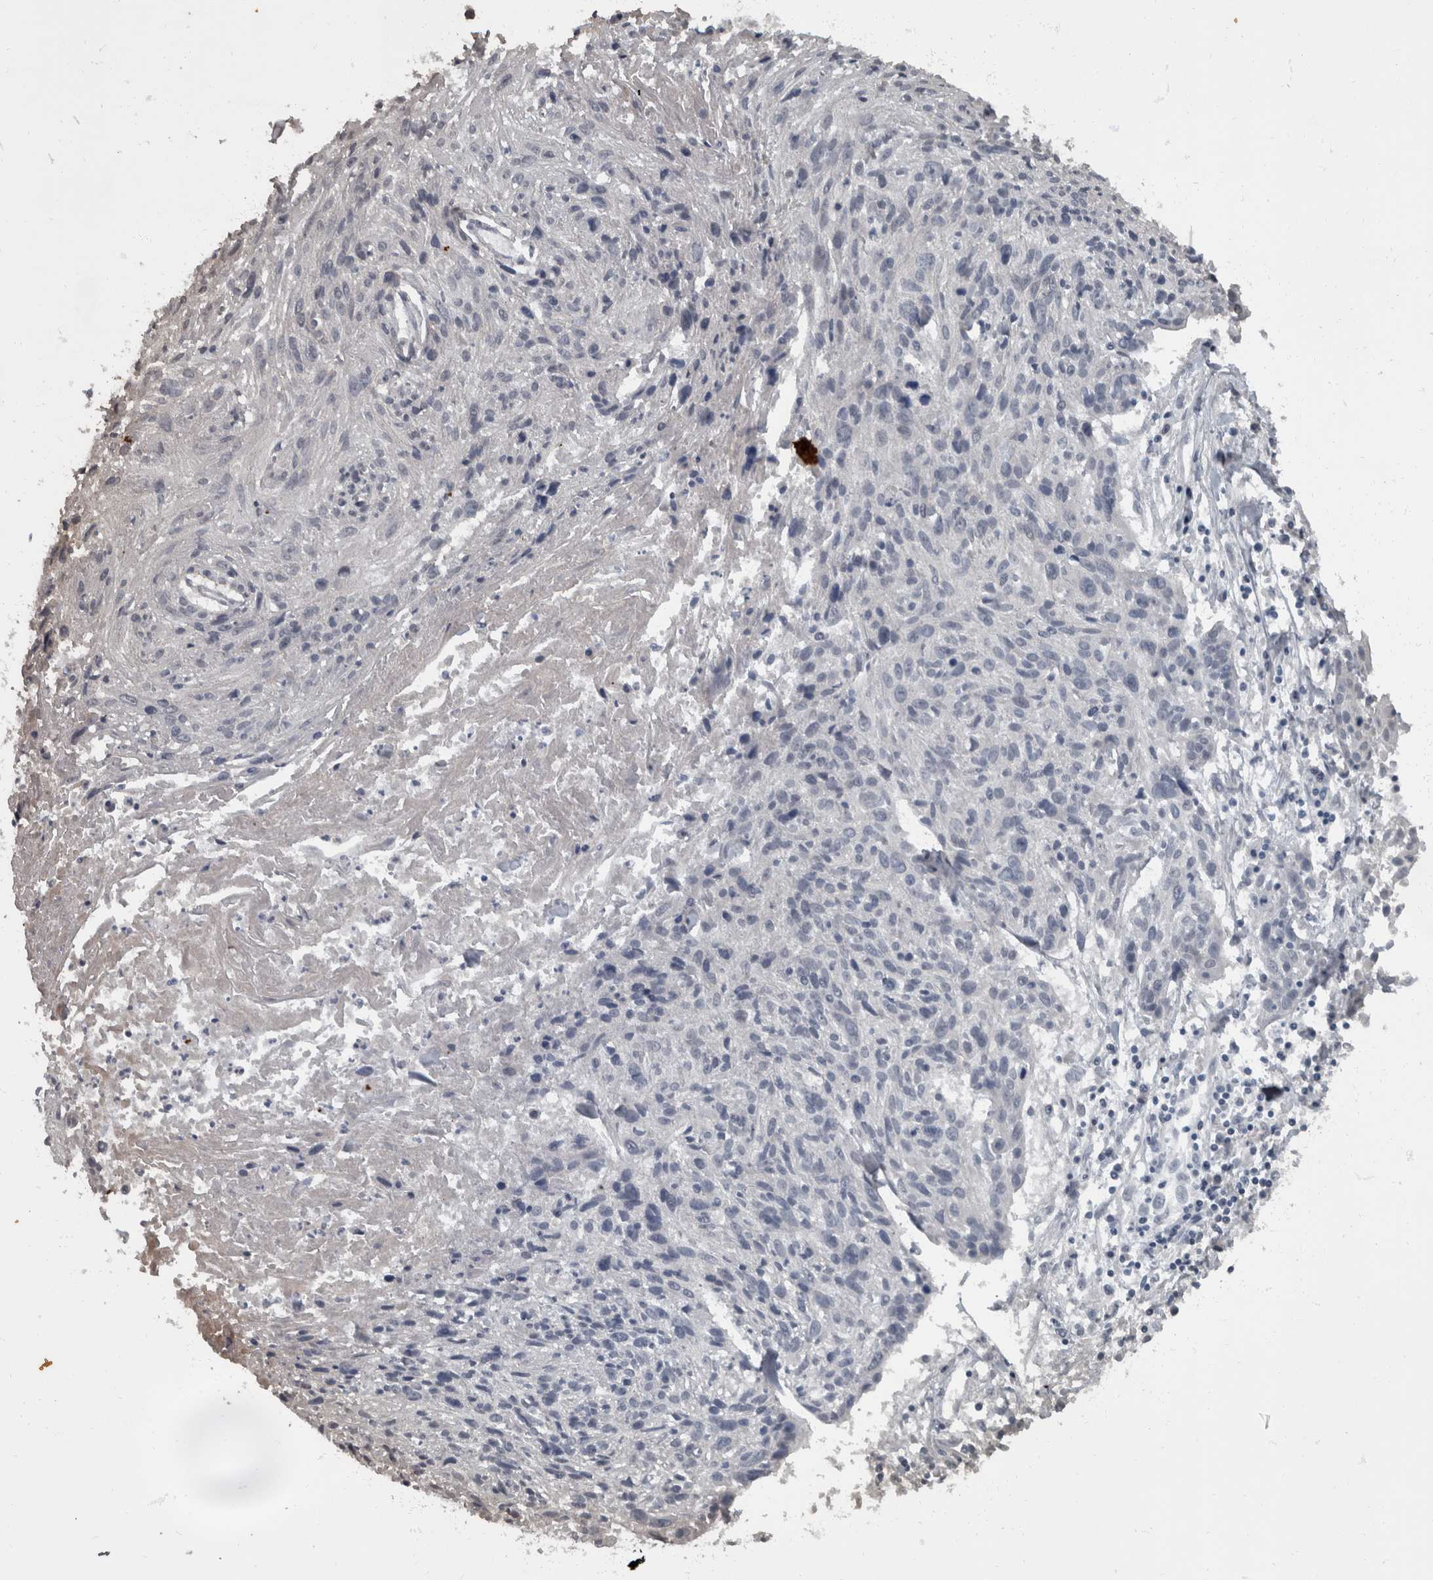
{"staining": {"intensity": "negative", "quantity": "none", "location": "none"}, "tissue": "cervical cancer", "cell_type": "Tumor cells", "image_type": "cancer", "snomed": [{"axis": "morphology", "description": "Squamous cell carcinoma, NOS"}, {"axis": "topography", "description": "Cervix"}], "caption": "Immunohistochemistry histopathology image of human cervical cancer stained for a protein (brown), which reveals no expression in tumor cells.", "gene": "WDR33", "patient": {"sex": "female", "age": 51}}